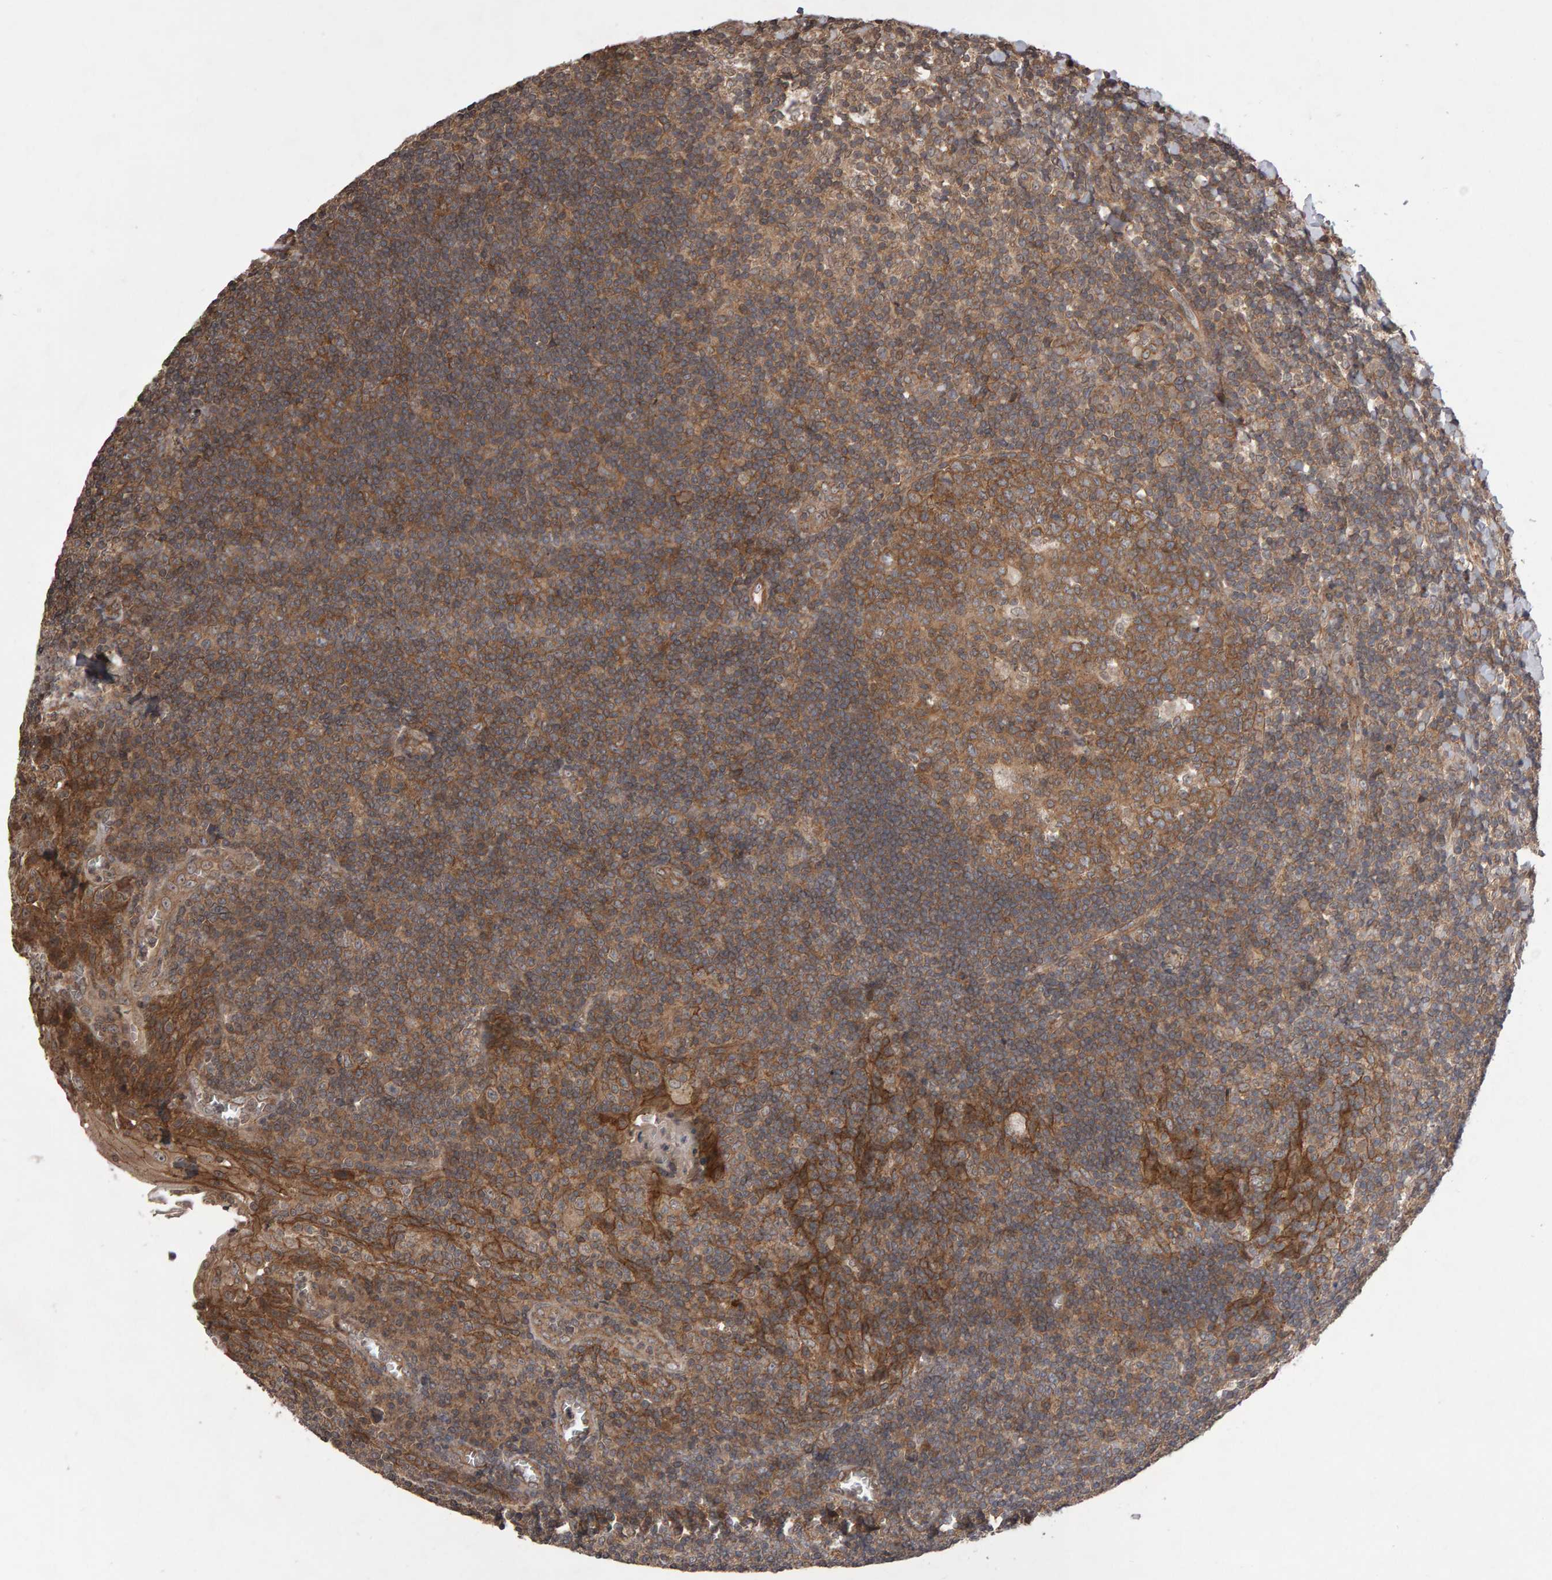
{"staining": {"intensity": "moderate", "quantity": ">75%", "location": "cytoplasmic/membranous"}, "tissue": "tonsil", "cell_type": "Germinal center cells", "image_type": "normal", "snomed": [{"axis": "morphology", "description": "Normal tissue, NOS"}, {"axis": "topography", "description": "Tonsil"}], "caption": "Tonsil stained with DAB immunohistochemistry (IHC) displays medium levels of moderate cytoplasmic/membranous staining in approximately >75% of germinal center cells.", "gene": "SCRIB", "patient": {"sex": "male", "age": 37}}